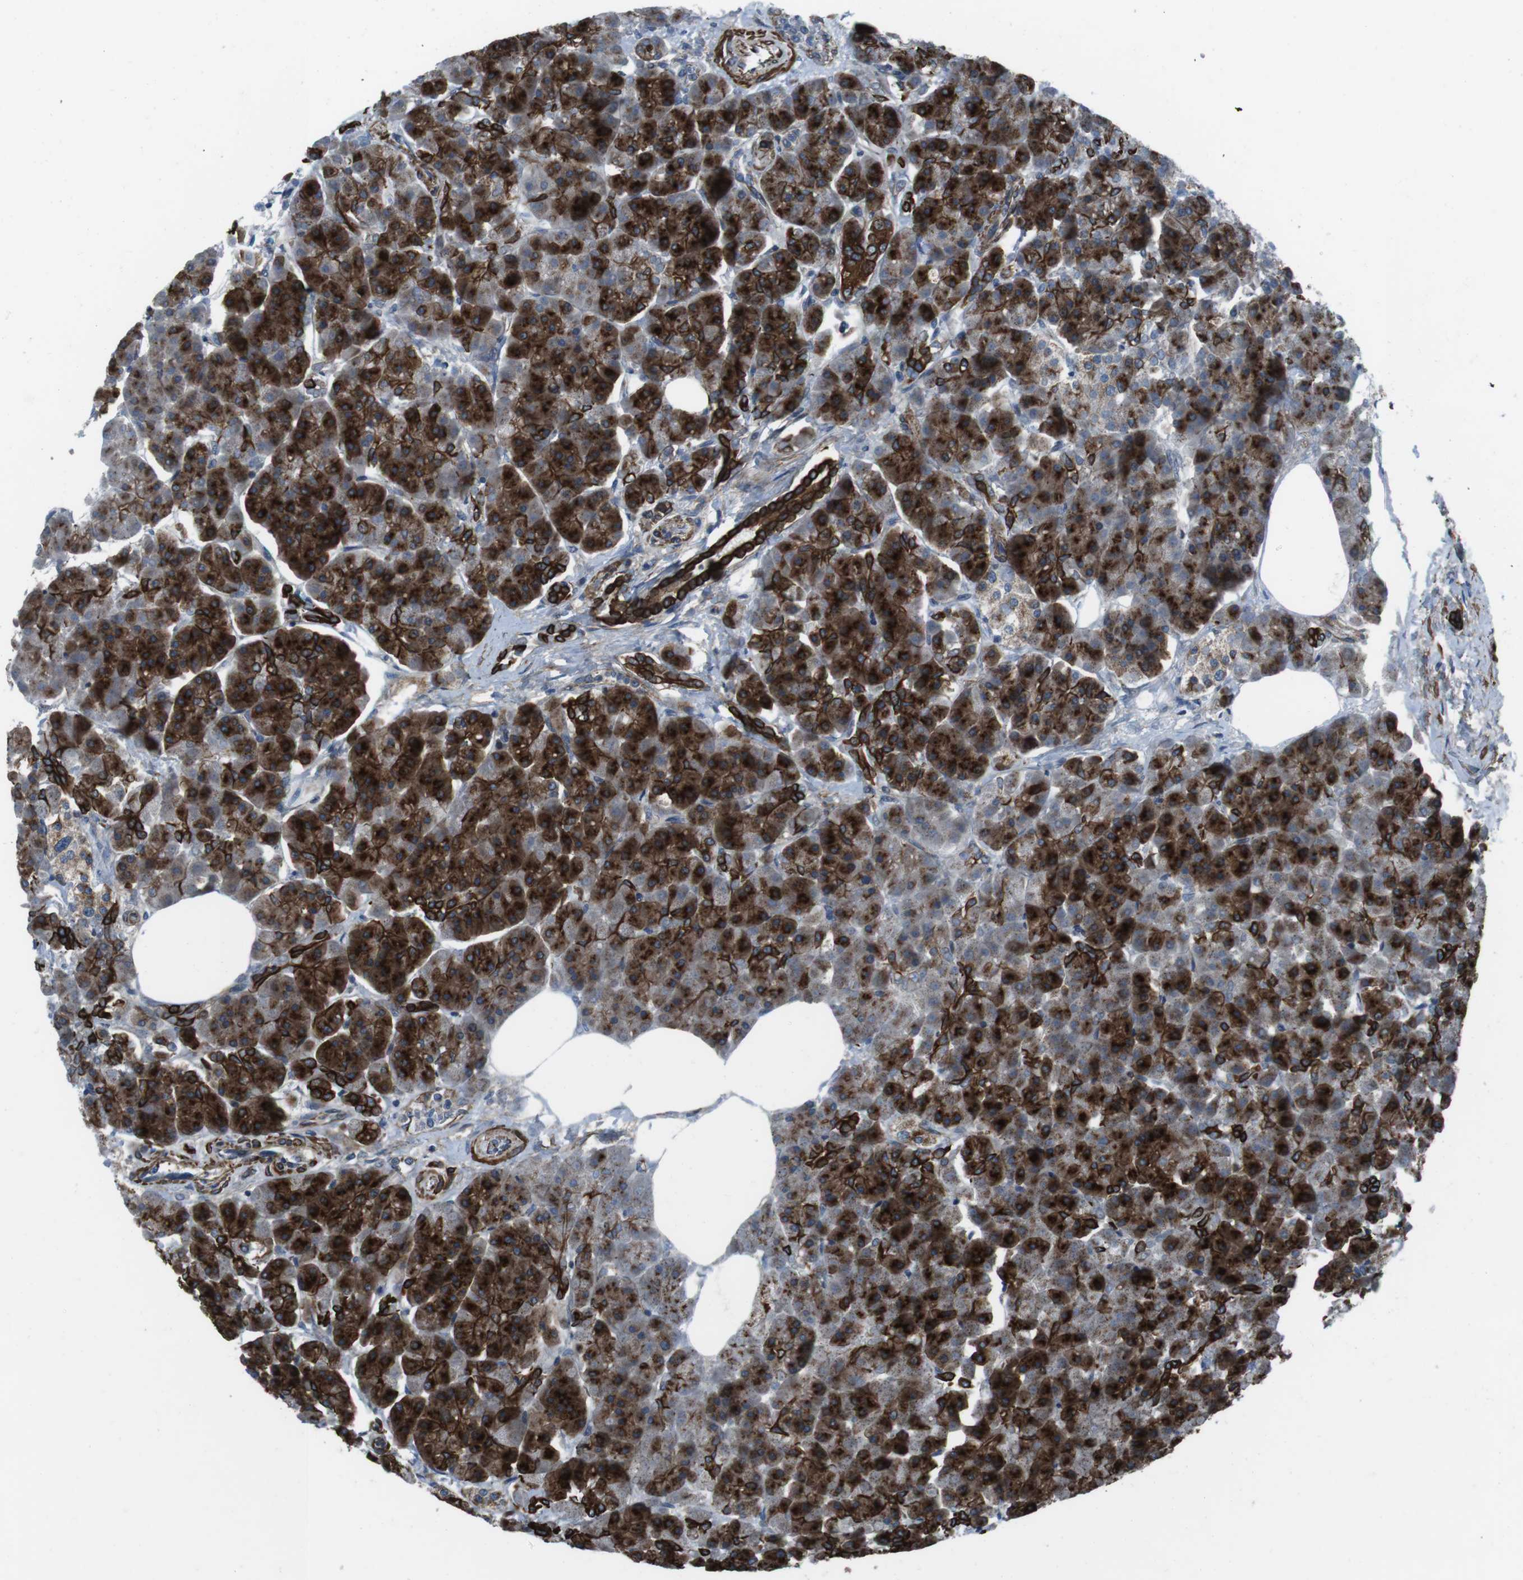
{"staining": {"intensity": "strong", "quantity": ">75%", "location": "cytoplasmic/membranous"}, "tissue": "pancreas", "cell_type": "Exocrine glandular cells", "image_type": "normal", "snomed": [{"axis": "morphology", "description": "Normal tissue, NOS"}, {"axis": "topography", "description": "Pancreas"}], "caption": "Unremarkable pancreas exhibits strong cytoplasmic/membranous expression in approximately >75% of exocrine glandular cells, visualized by immunohistochemistry.", "gene": "FAM174B", "patient": {"sex": "female", "age": 70}}